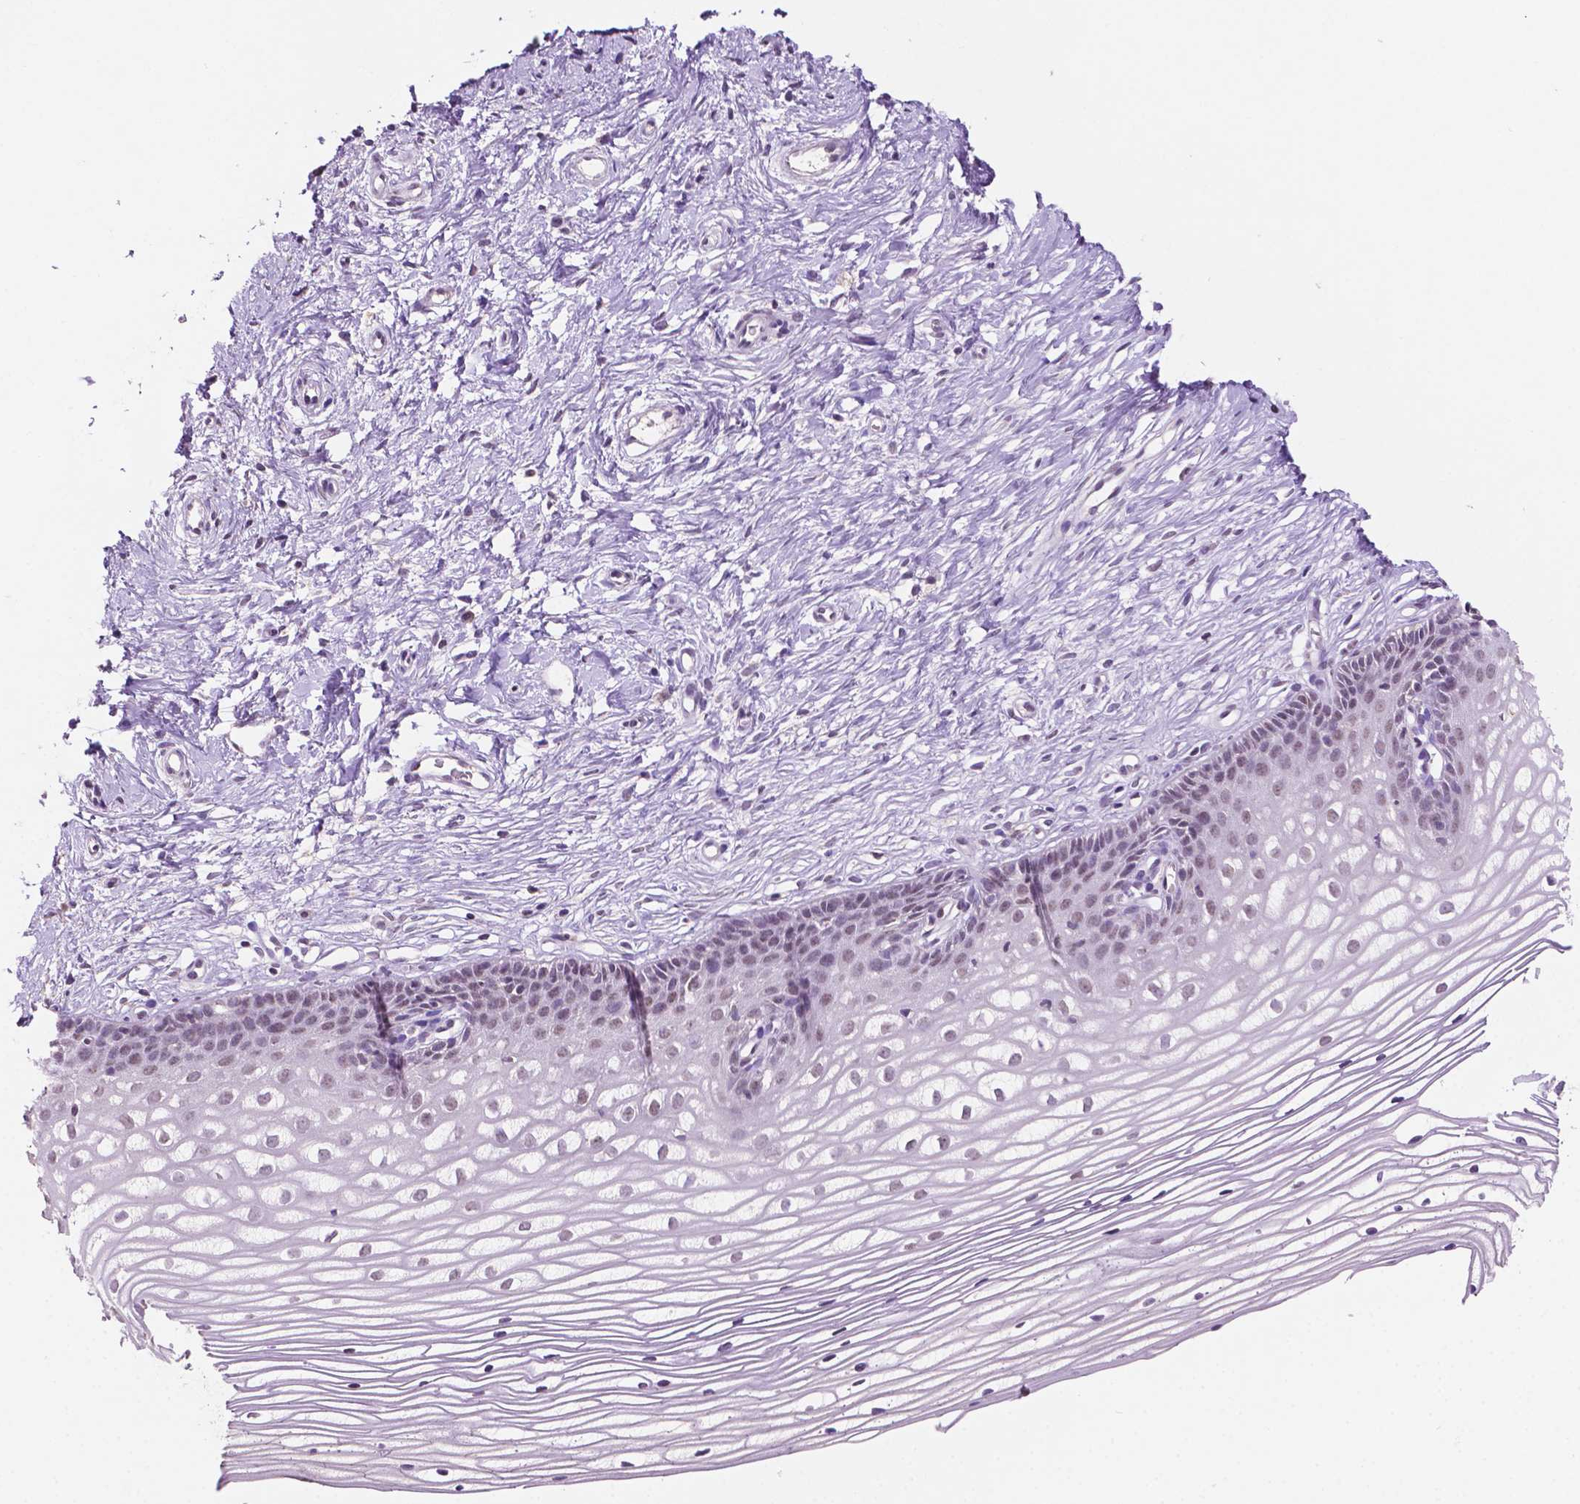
{"staining": {"intensity": "negative", "quantity": "none", "location": "none"}, "tissue": "cervix", "cell_type": "Glandular cells", "image_type": "normal", "snomed": [{"axis": "morphology", "description": "Normal tissue, NOS"}, {"axis": "topography", "description": "Cervix"}], "caption": "An image of cervix stained for a protein reveals no brown staining in glandular cells. (Brightfield microscopy of DAB (3,3'-diaminobenzidine) IHC at high magnification).", "gene": "PTPN6", "patient": {"sex": "female", "age": 40}}